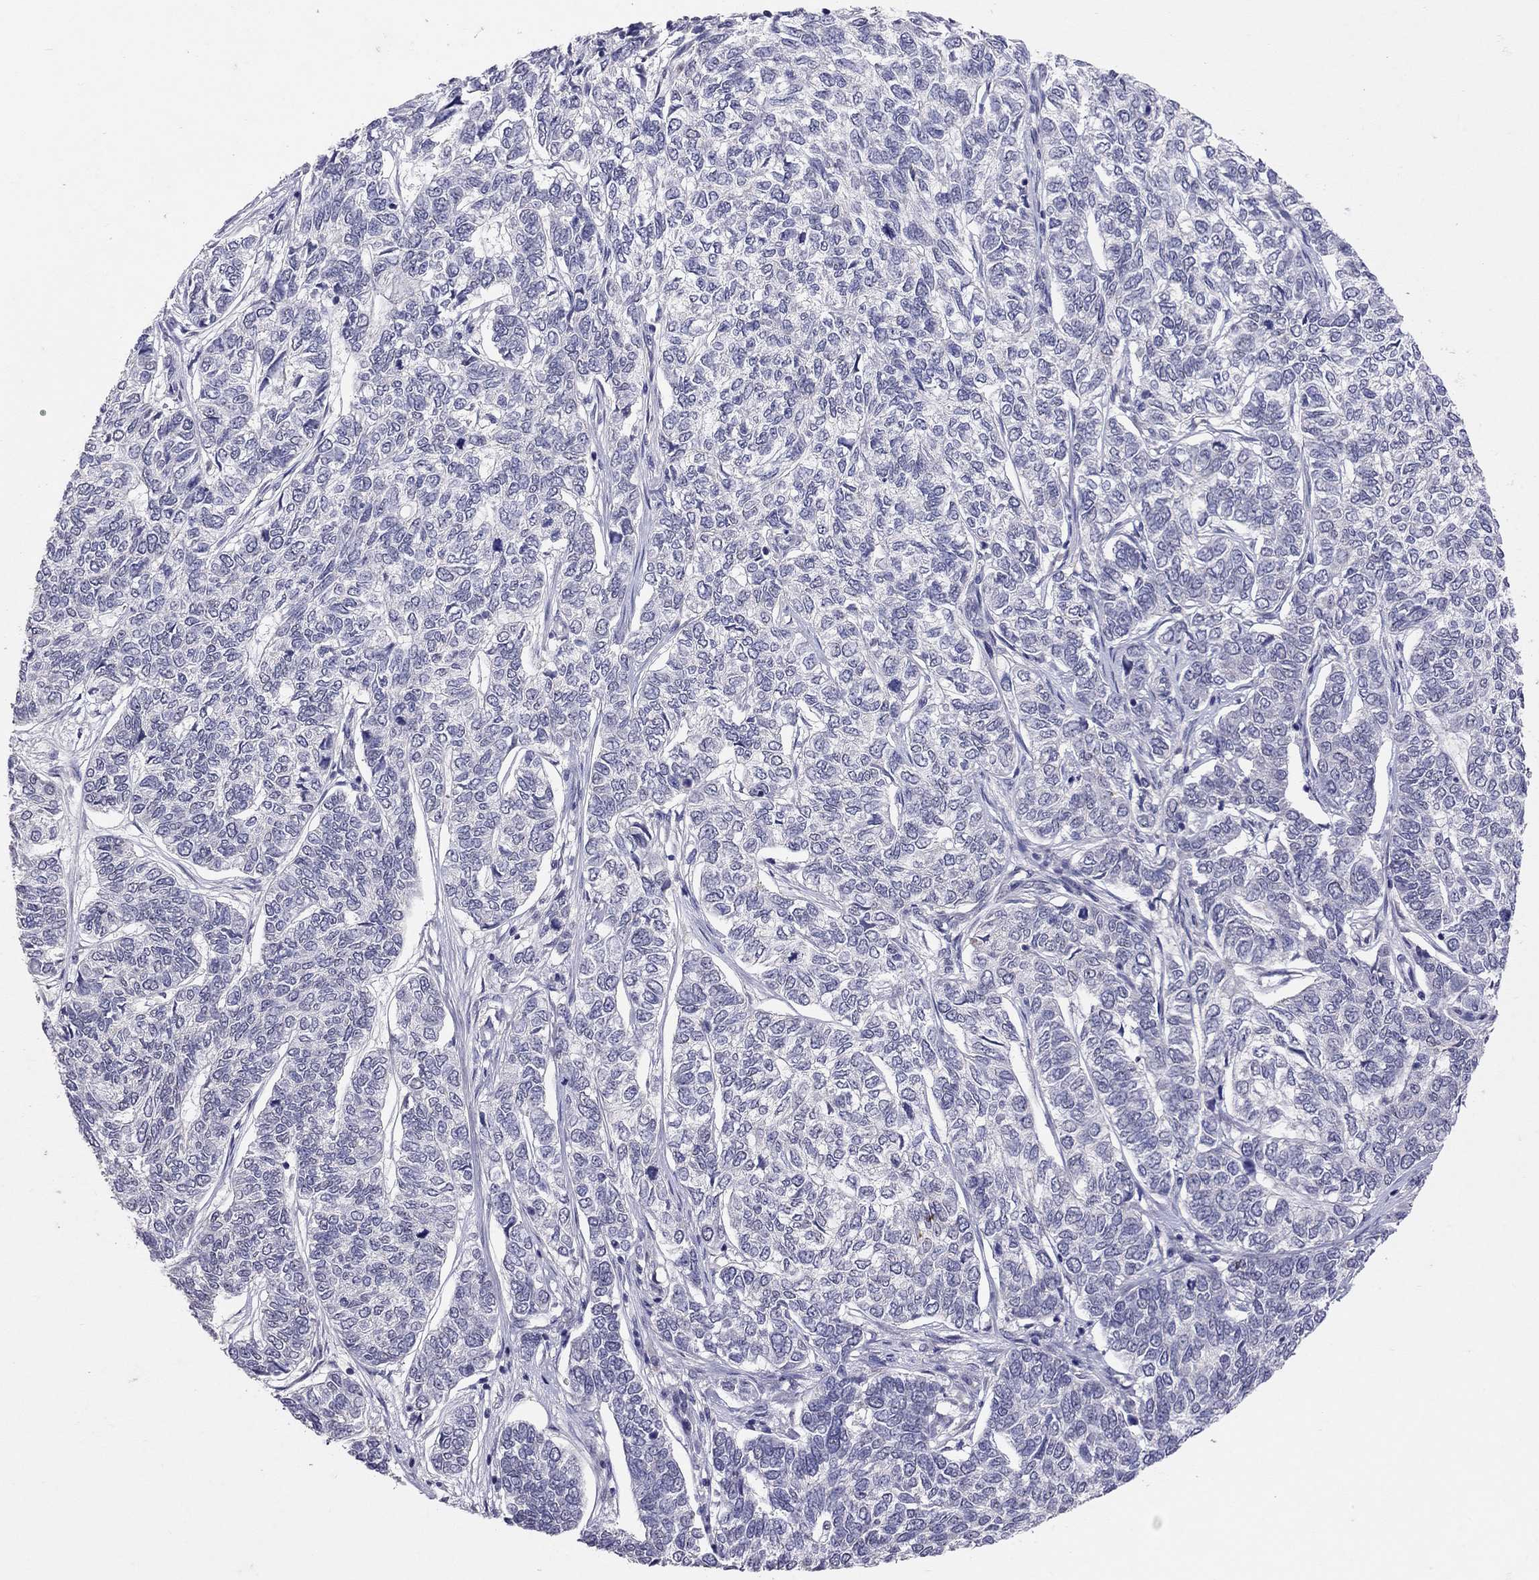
{"staining": {"intensity": "negative", "quantity": "none", "location": "none"}, "tissue": "skin cancer", "cell_type": "Tumor cells", "image_type": "cancer", "snomed": [{"axis": "morphology", "description": "Basal cell carcinoma"}, {"axis": "topography", "description": "Skin"}], "caption": "The immunohistochemistry (IHC) photomicrograph has no significant expression in tumor cells of skin cancer tissue.", "gene": "FST", "patient": {"sex": "female", "age": 65}}